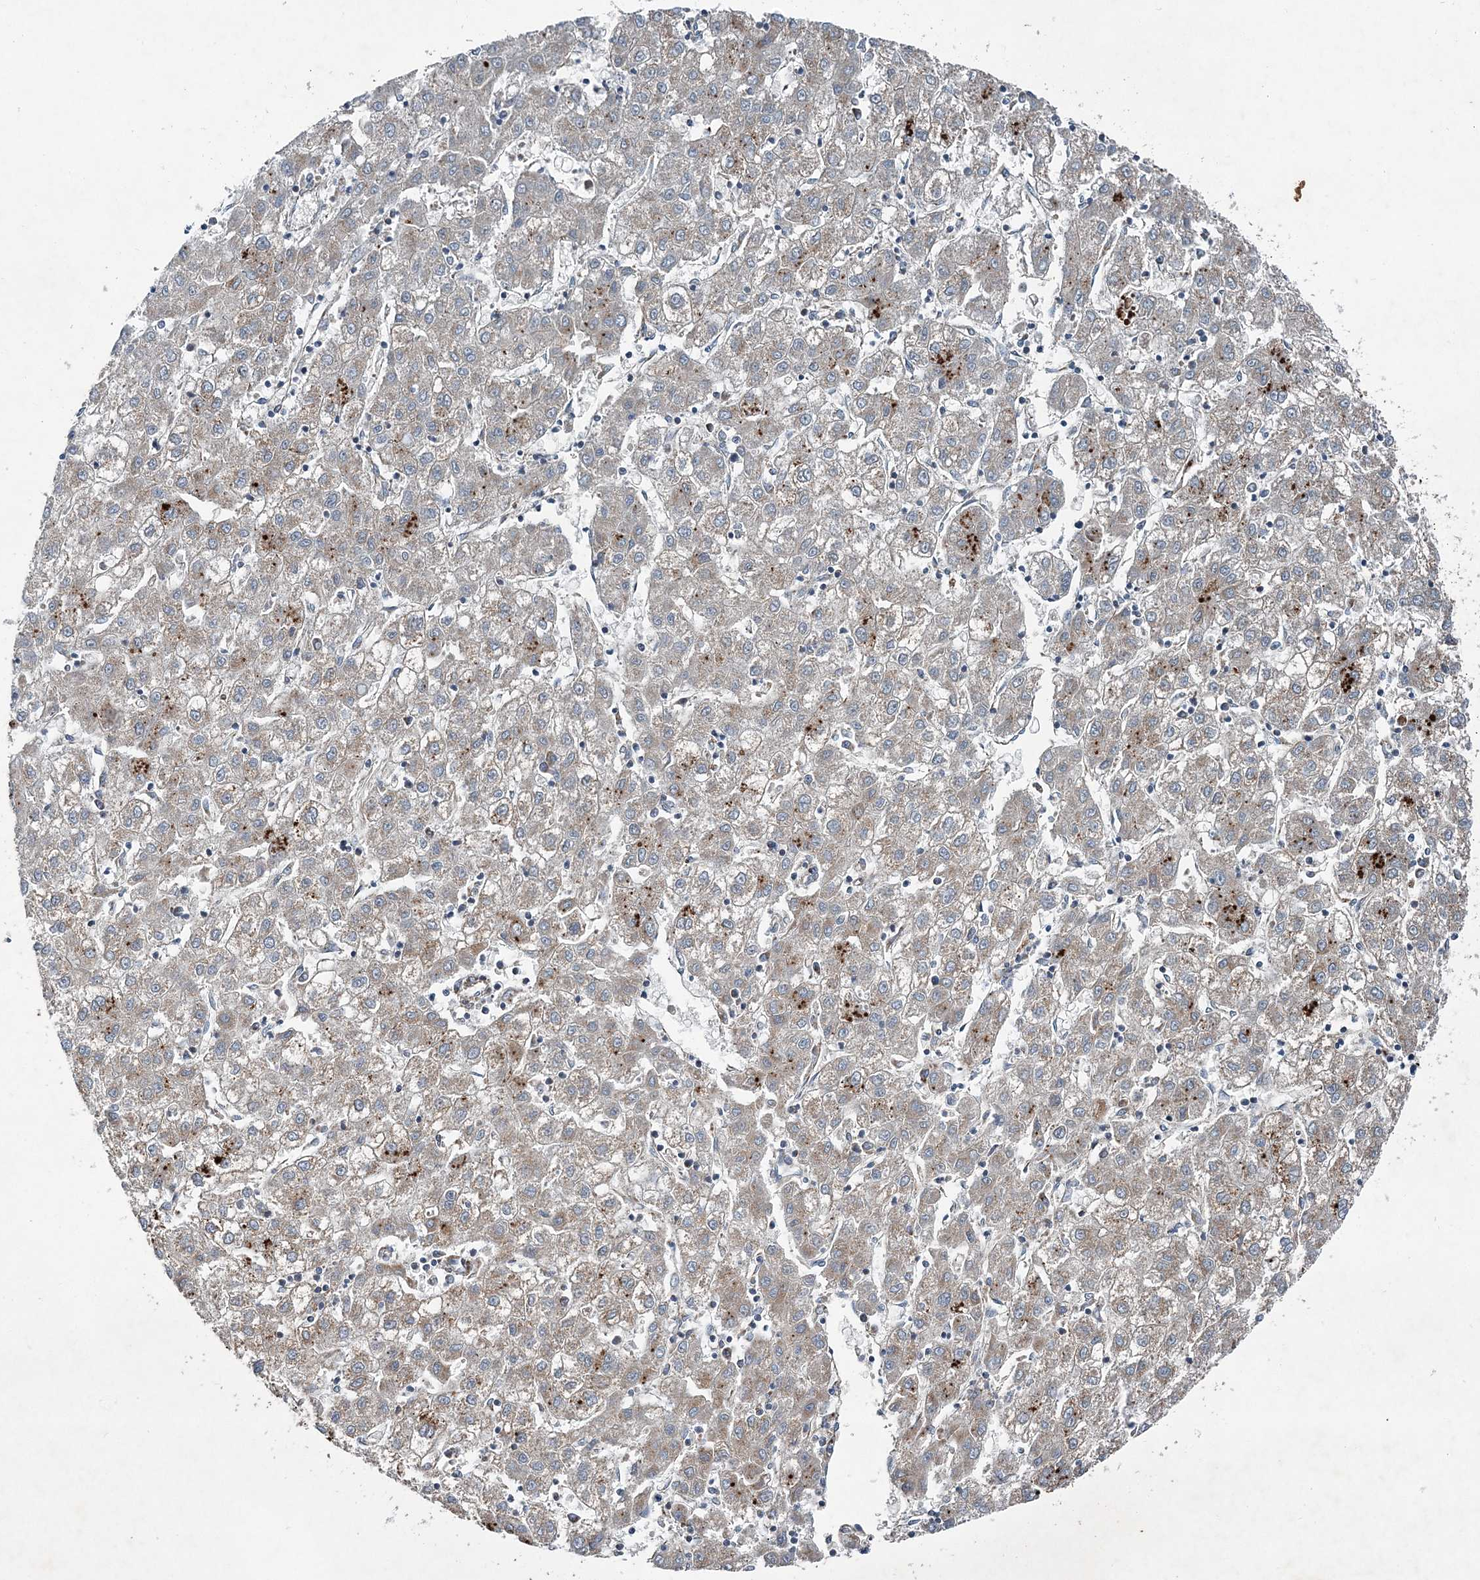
{"staining": {"intensity": "weak", "quantity": ">75%", "location": "cytoplasmic/membranous"}, "tissue": "liver cancer", "cell_type": "Tumor cells", "image_type": "cancer", "snomed": [{"axis": "morphology", "description": "Carcinoma, Hepatocellular, NOS"}, {"axis": "topography", "description": "Liver"}], "caption": "Immunohistochemical staining of hepatocellular carcinoma (liver) demonstrates low levels of weak cytoplasmic/membranous protein staining in about >75% of tumor cells.", "gene": "SPAG16", "patient": {"sex": "male", "age": 72}}